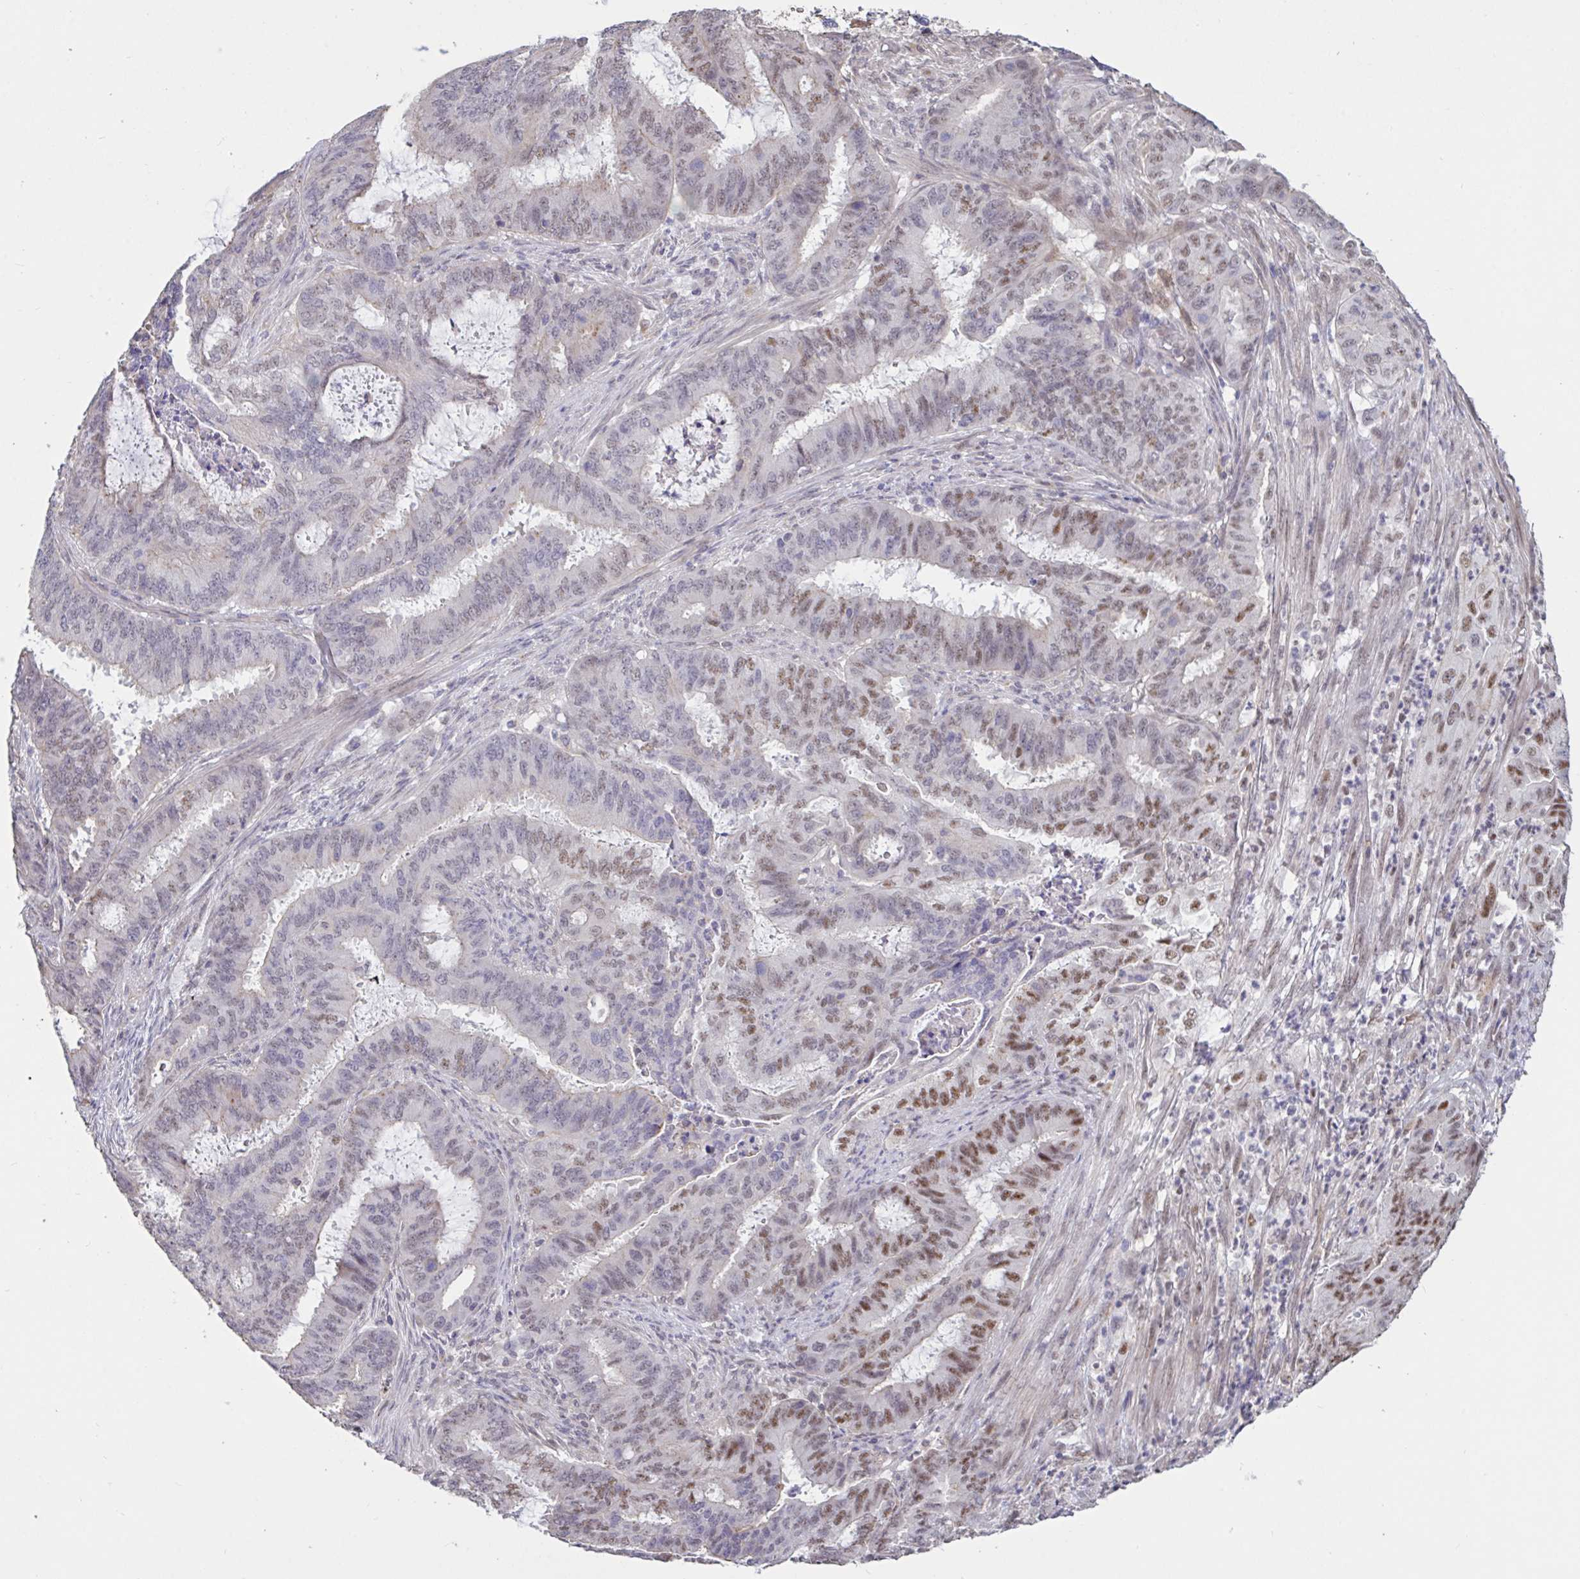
{"staining": {"intensity": "moderate", "quantity": "25%-75%", "location": "nuclear"}, "tissue": "endometrial cancer", "cell_type": "Tumor cells", "image_type": "cancer", "snomed": [{"axis": "morphology", "description": "Adenocarcinoma, NOS"}, {"axis": "topography", "description": "Endometrium"}], "caption": "Endometrial cancer (adenocarcinoma) was stained to show a protein in brown. There is medium levels of moderate nuclear expression in approximately 25%-75% of tumor cells.", "gene": "DDX39A", "patient": {"sex": "female", "age": 51}}